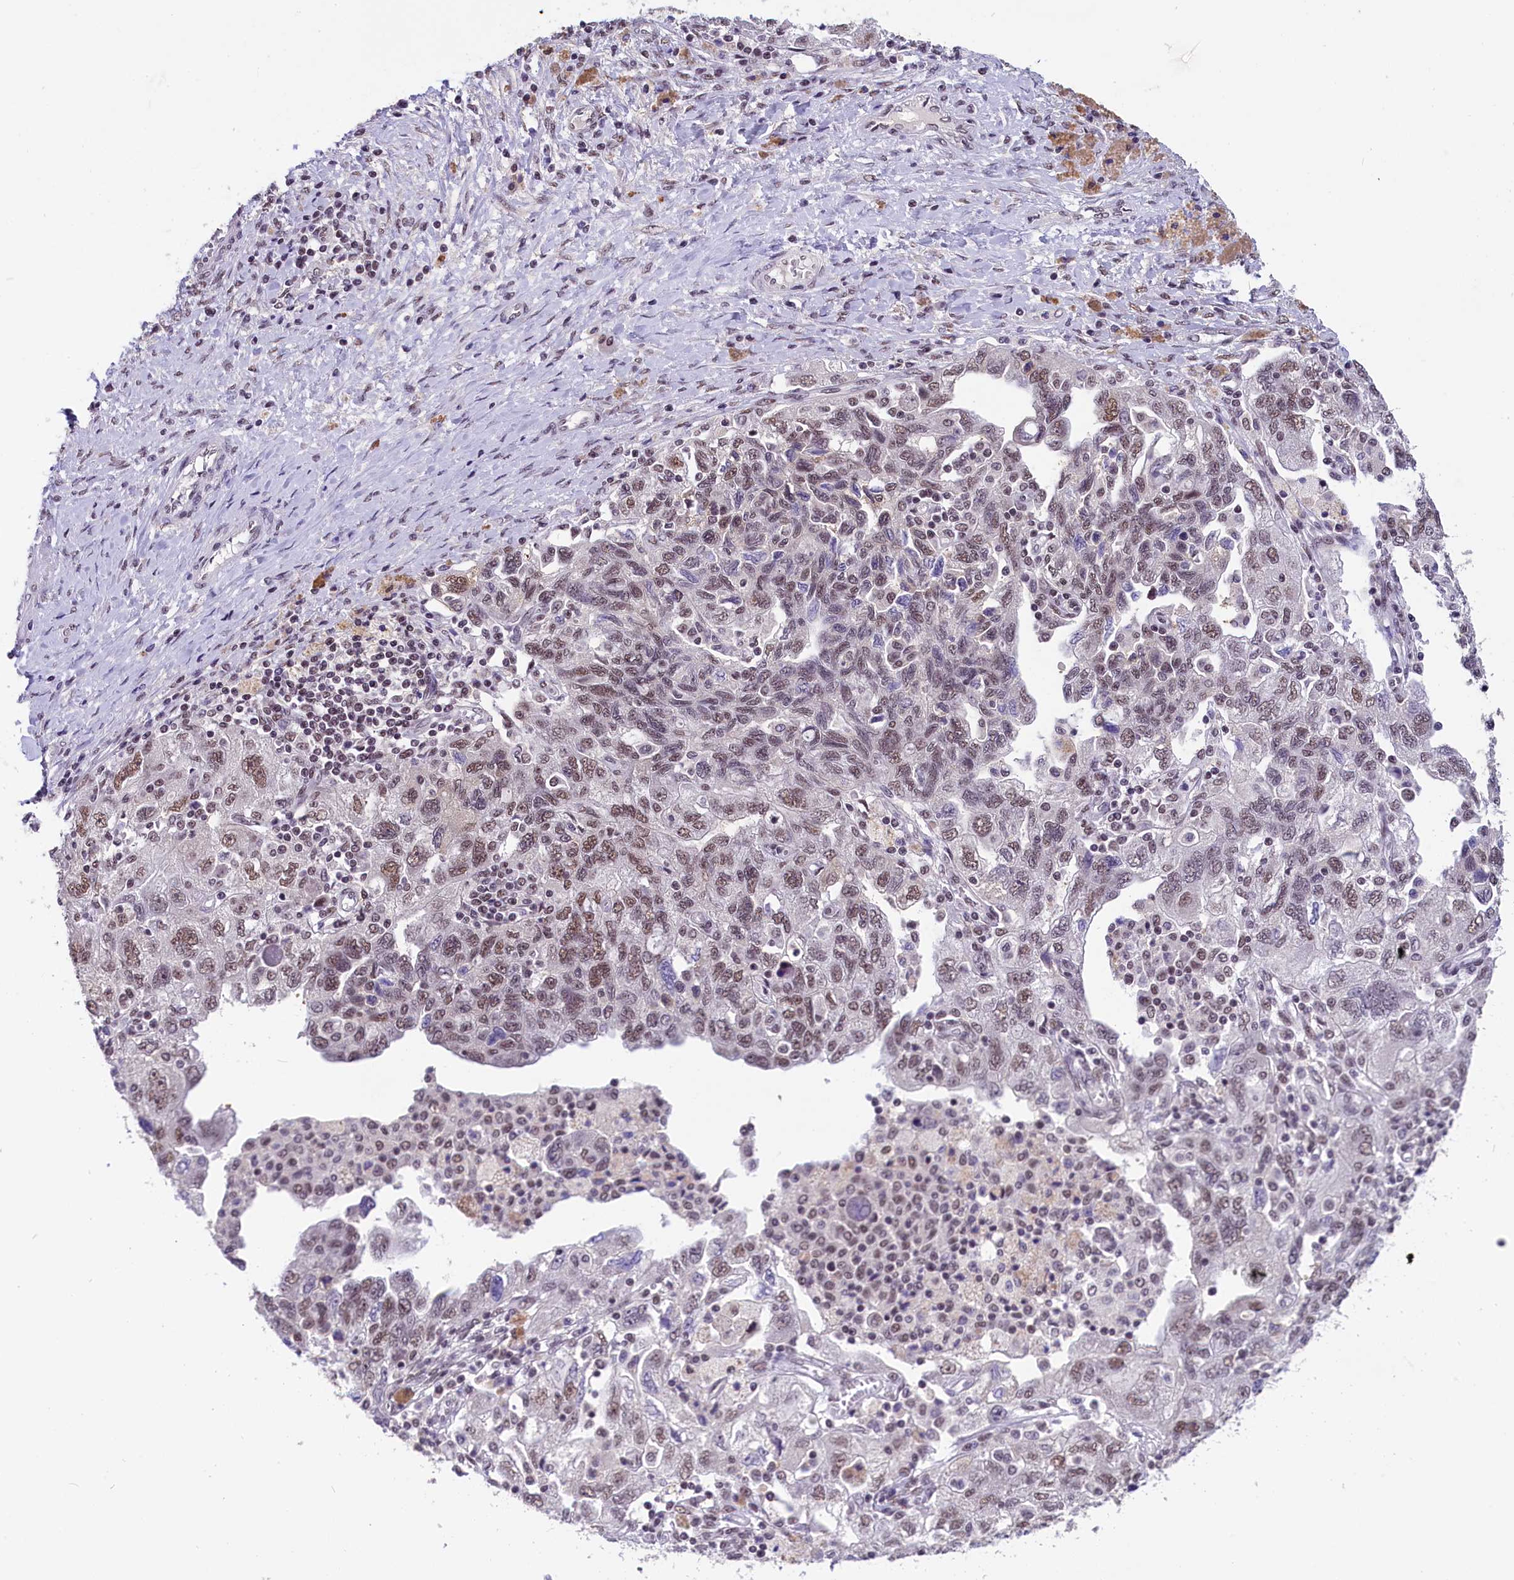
{"staining": {"intensity": "moderate", "quantity": "25%-75%", "location": "nuclear"}, "tissue": "ovarian cancer", "cell_type": "Tumor cells", "image_type": "cancer", "snomed": [{"axis": "morphology", "description": "Carcinoma, NOS"}, {"axis": "morphology", "description": "Cystadenocarcinoma, serous, NOS"}, {"axis": "topography", "description": "Ovary"}], "caption": "A brown stain shows moderate nuclear staining of a protein in human ovarian cancer (carcinoma) tumor cells. Nuclei are stained in blue.", "gene": "ZC3H4", "patient": {"sex": "female", "age": 69}}